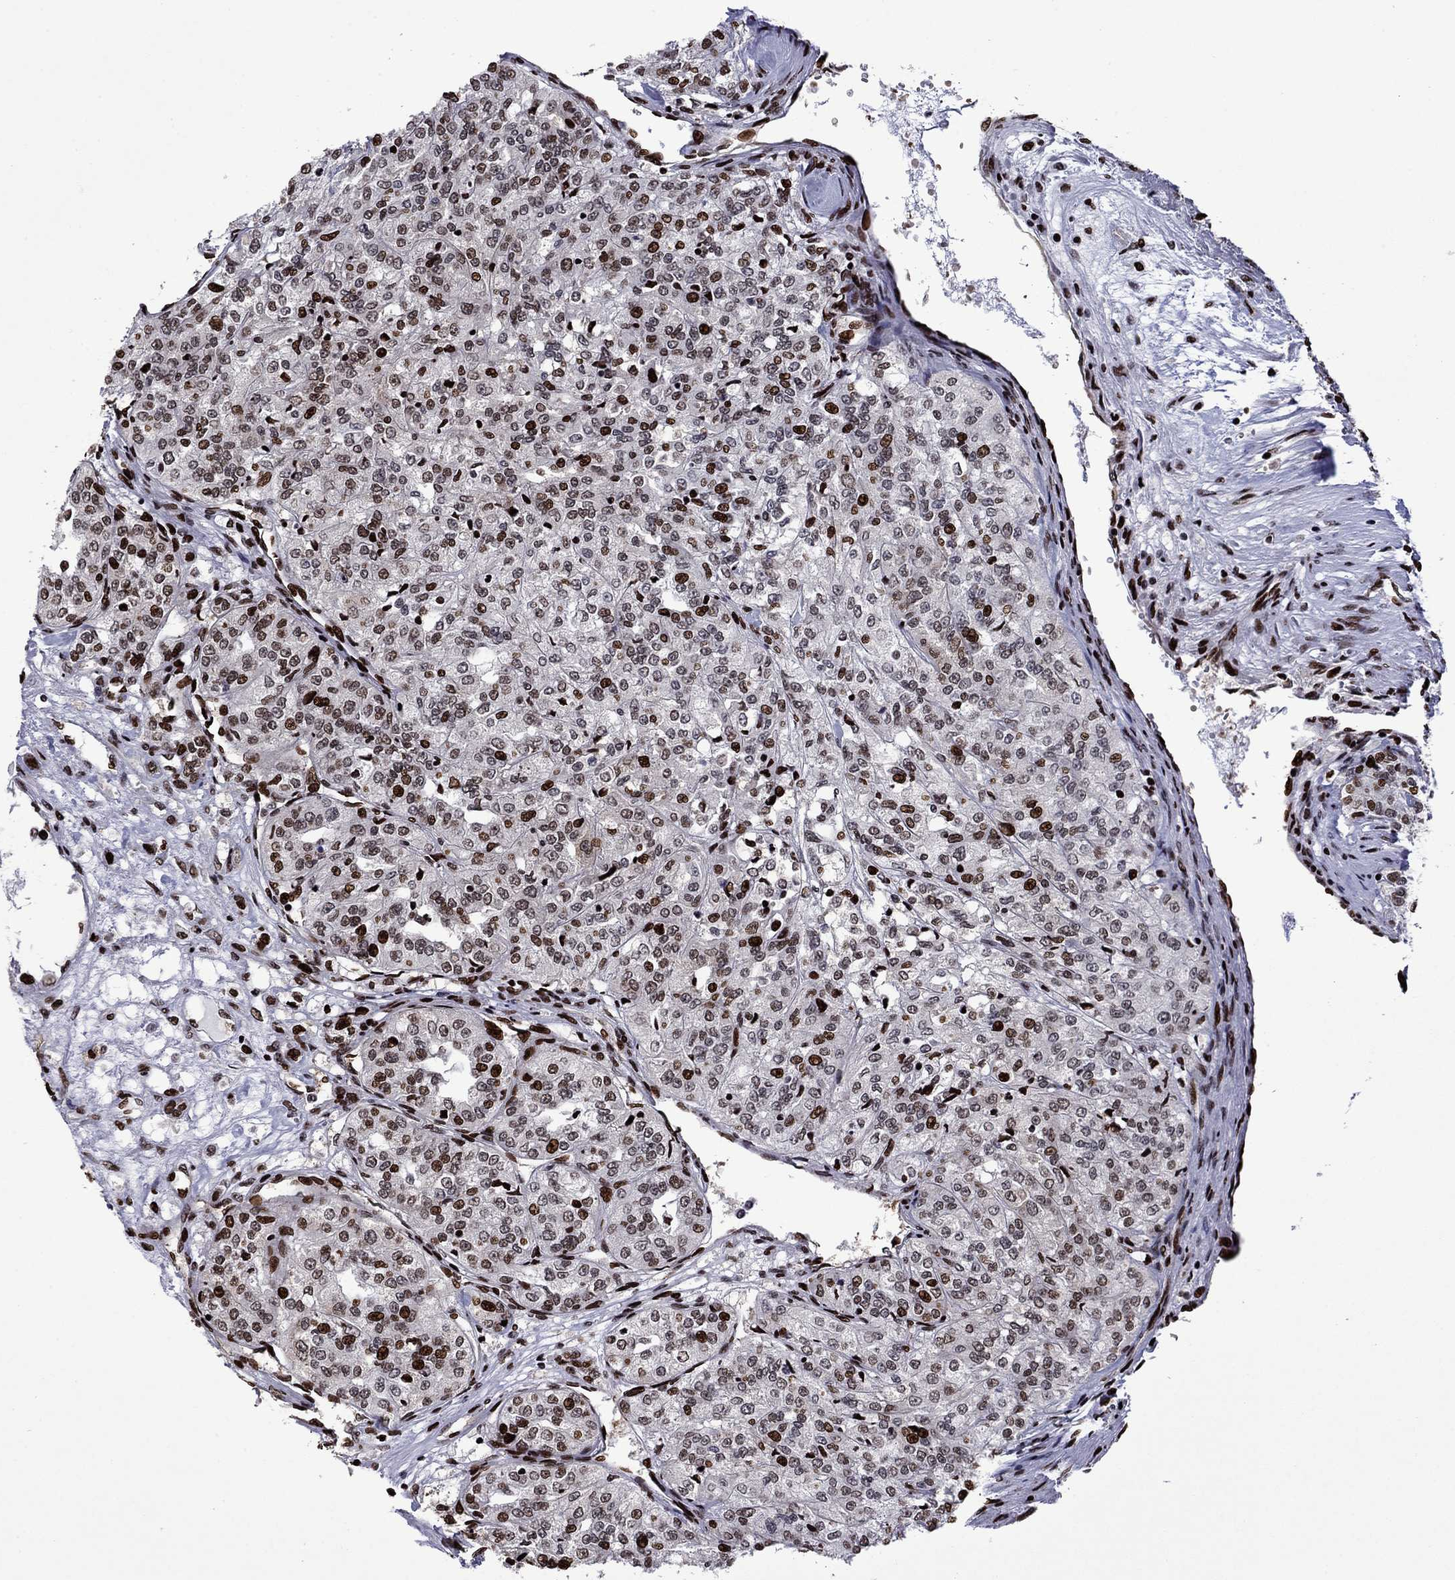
{"staining": {"intensity": "strong", "quantity": "25%-75%", "location": "nuclear"}, "tissue": "renal cancer", "cell_type": "Tumor cells", "image_type": "cancer", "snomed": [{"axis": "morphology", "description": "Adenocarcinoma, NOS"}, {"axis": "topography", "description": "Kidney"}], "caption": "Human renal adenocarcinoma stained with a brown dye reveals strong nuclear positive positivity in approximately 25%-75% of tumor cells.", "gene": "LIMK1", "patient": {"sex": "female", "age": 63}}